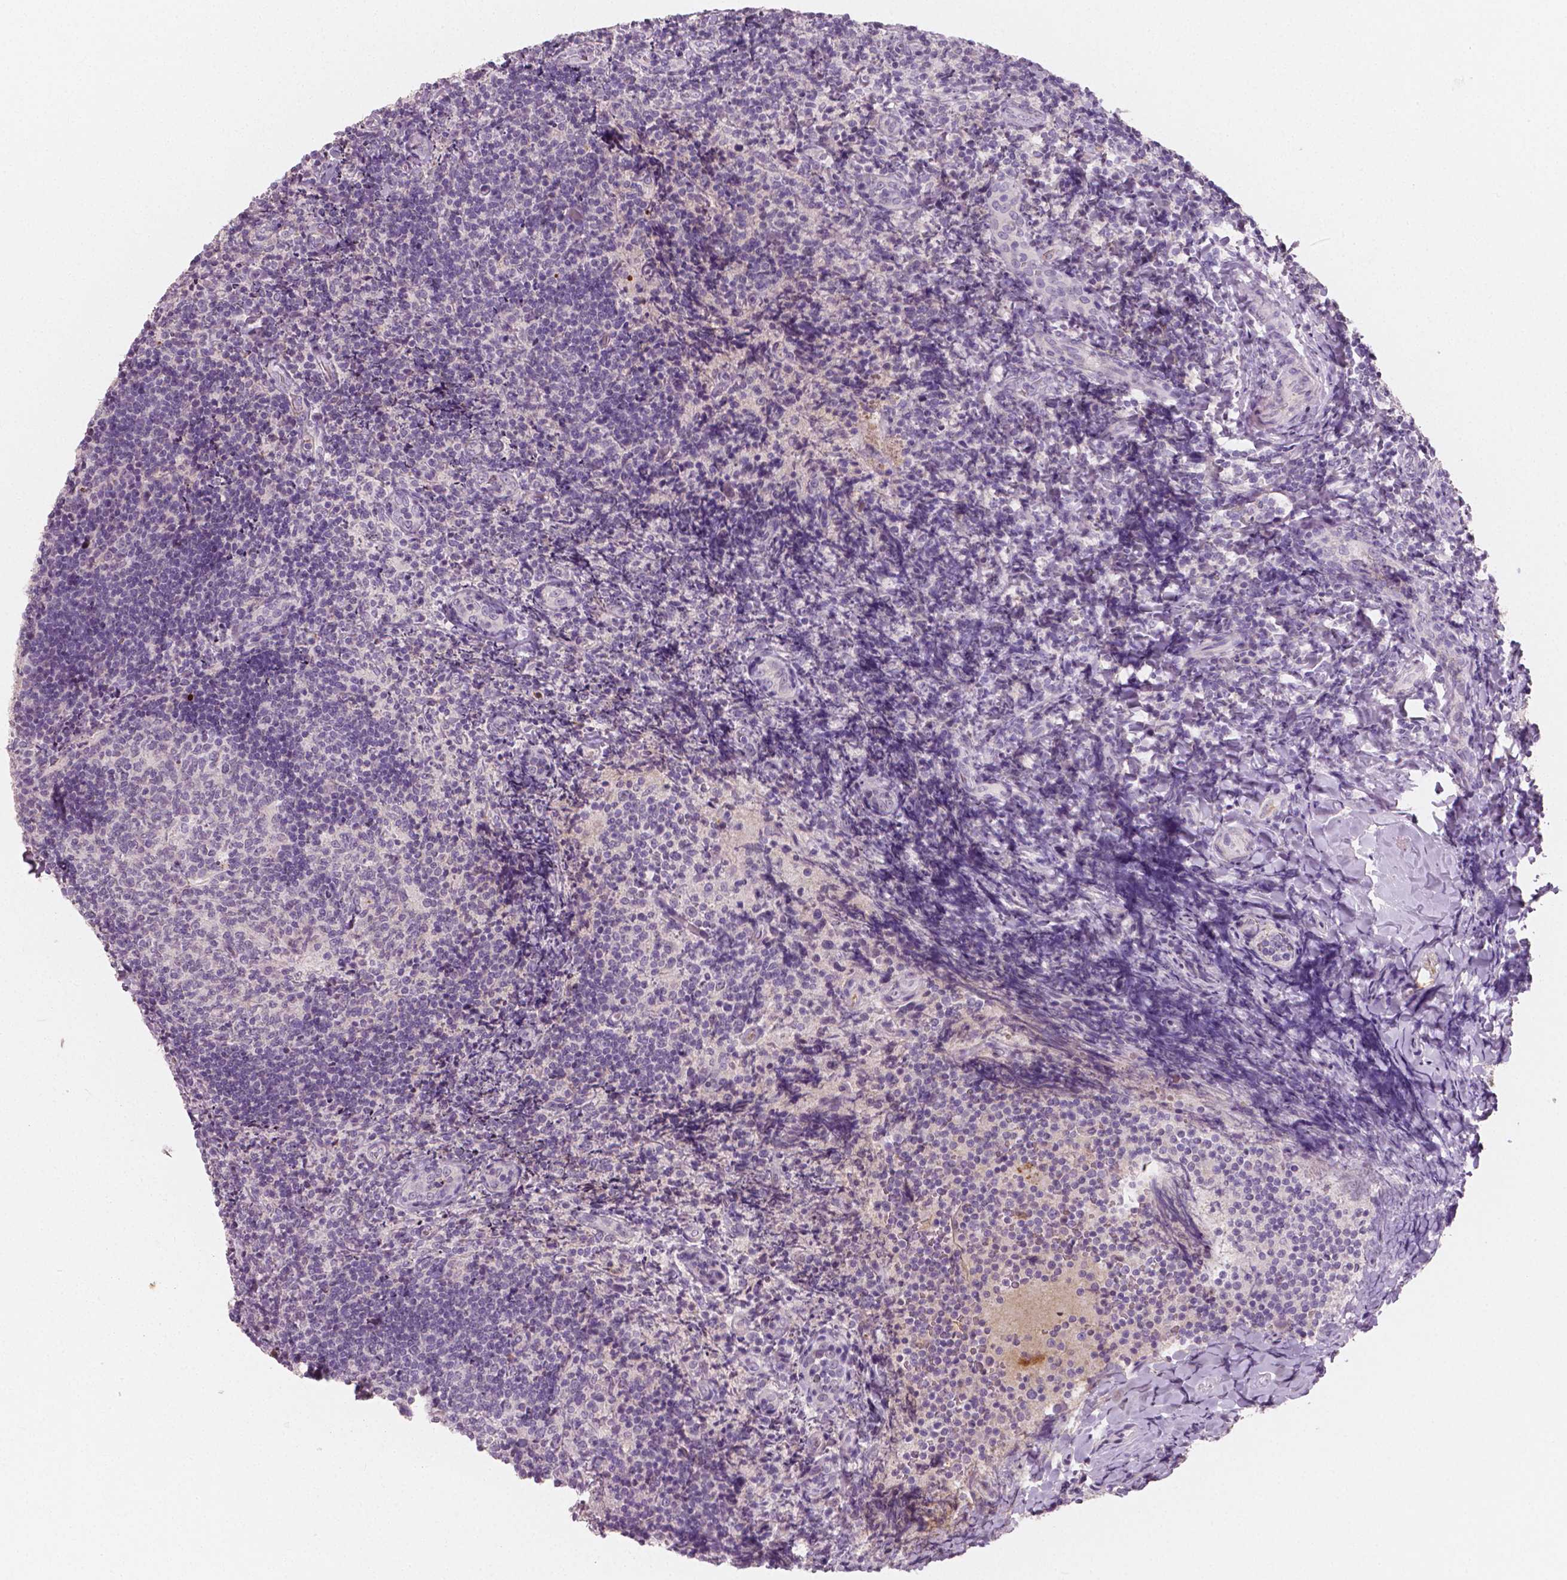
{"staining": {"intensity": "negative", "quantity": "none", "location": "none"}, "tissue": "tonsil", "cell_type": "Germinal center cells", "image_type": "normal", "snomed": [{"axis": "morphology", "description": "Normal tissue, NOS"}, {"axis": "topography", "description": "Tonsil"}], "caption": "Protein analysis of normal tonsil demonstrates no significant staining in germinal center cells.", "gene": "APOA4", "patient": {"sex": "female", "age": 10}}